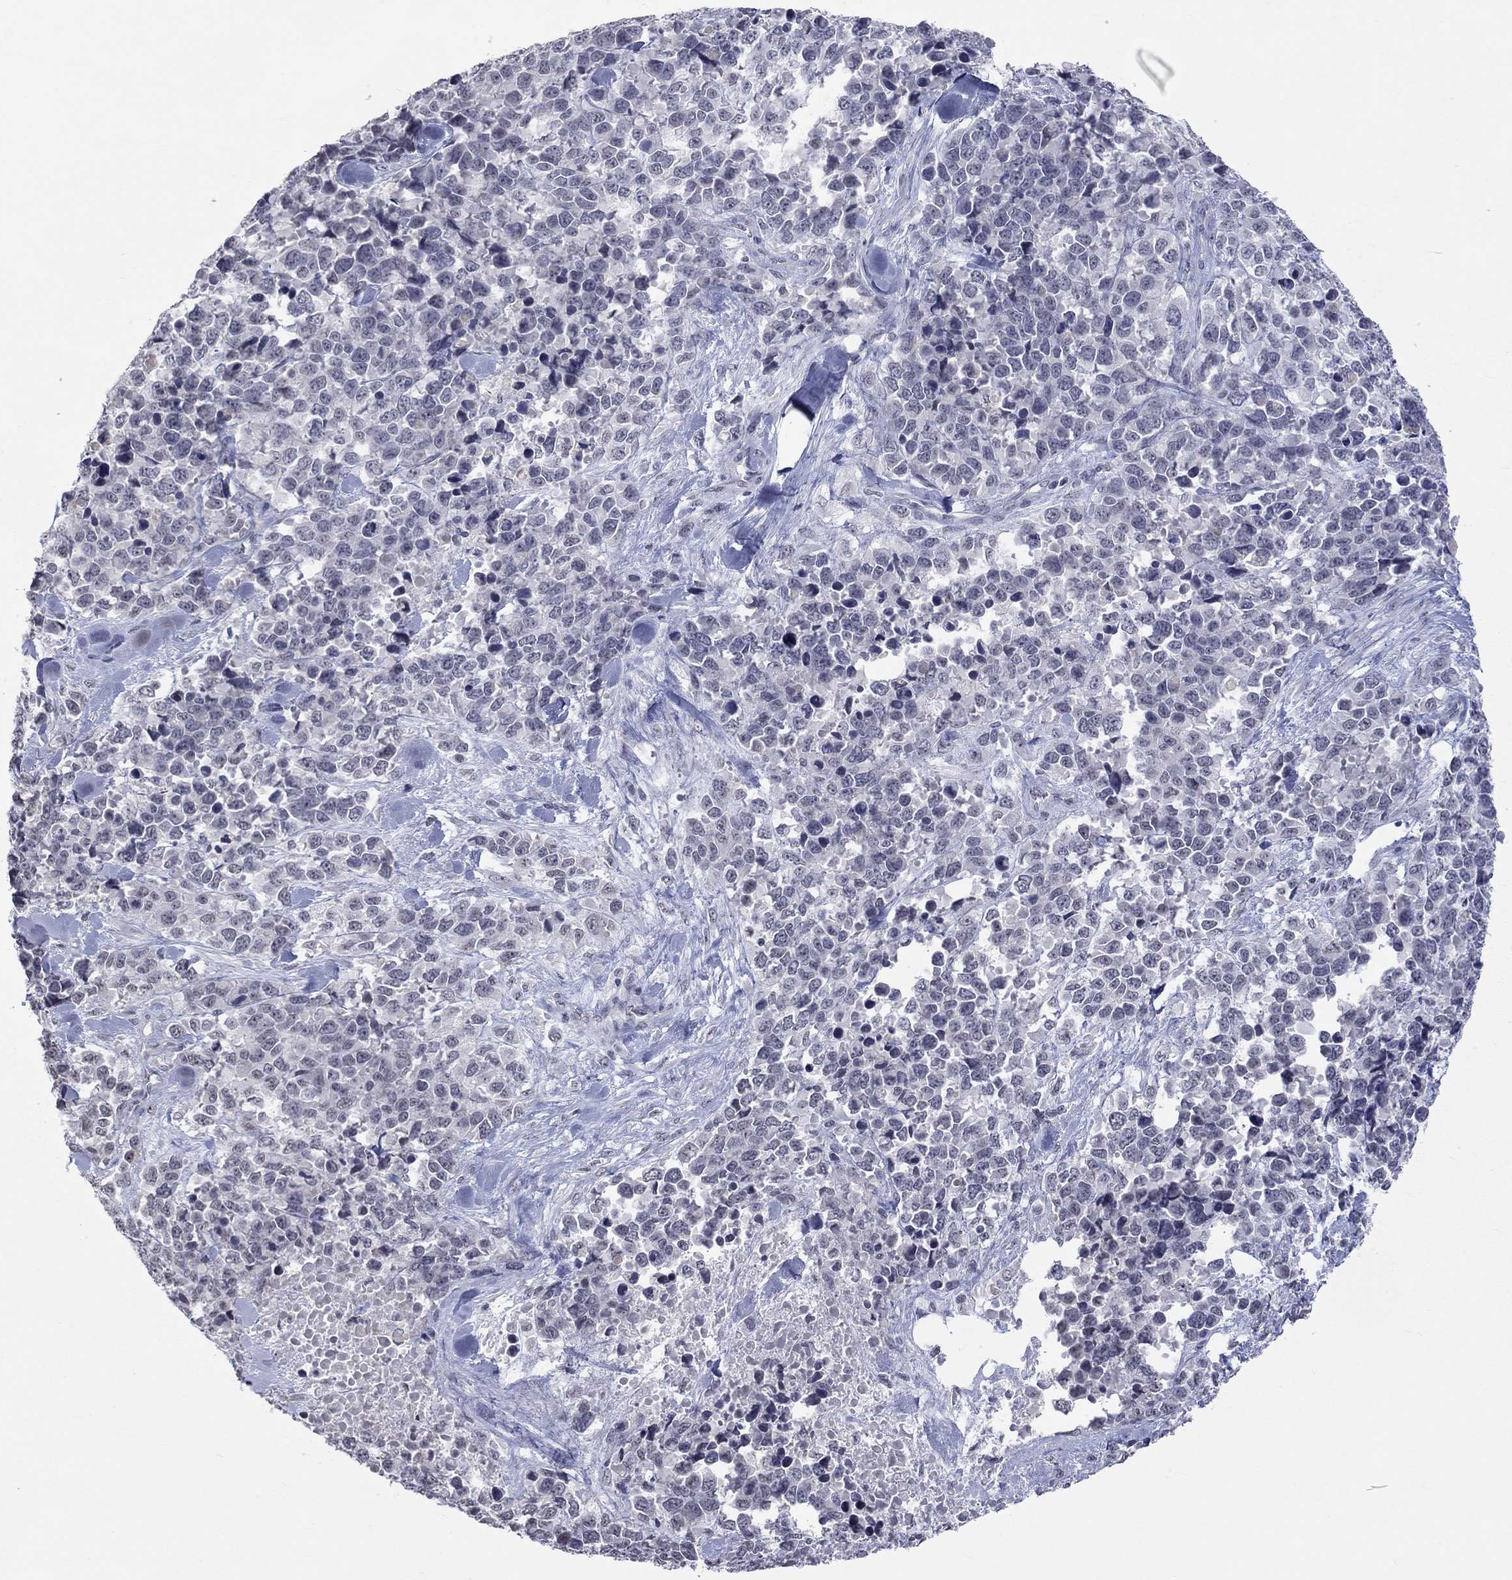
{"staining": {"intensity": "negative", "quantity": "none", "location": "none"}, "tissue": "melanoma", "cell_type": "Tumor cells", "image_type": "cancer", "snomed": [{"axis": "morphology", "description": "Malignant melanoma, Metastatic site"}, {"axis": "topography", "description": "Skin"}], "caption": "Immunohistochemical staining of melanoma exhibits no significant positivity in tumor cells.", "gene": "TMEM143", "patient": {"sex": "male", "age": 84}}